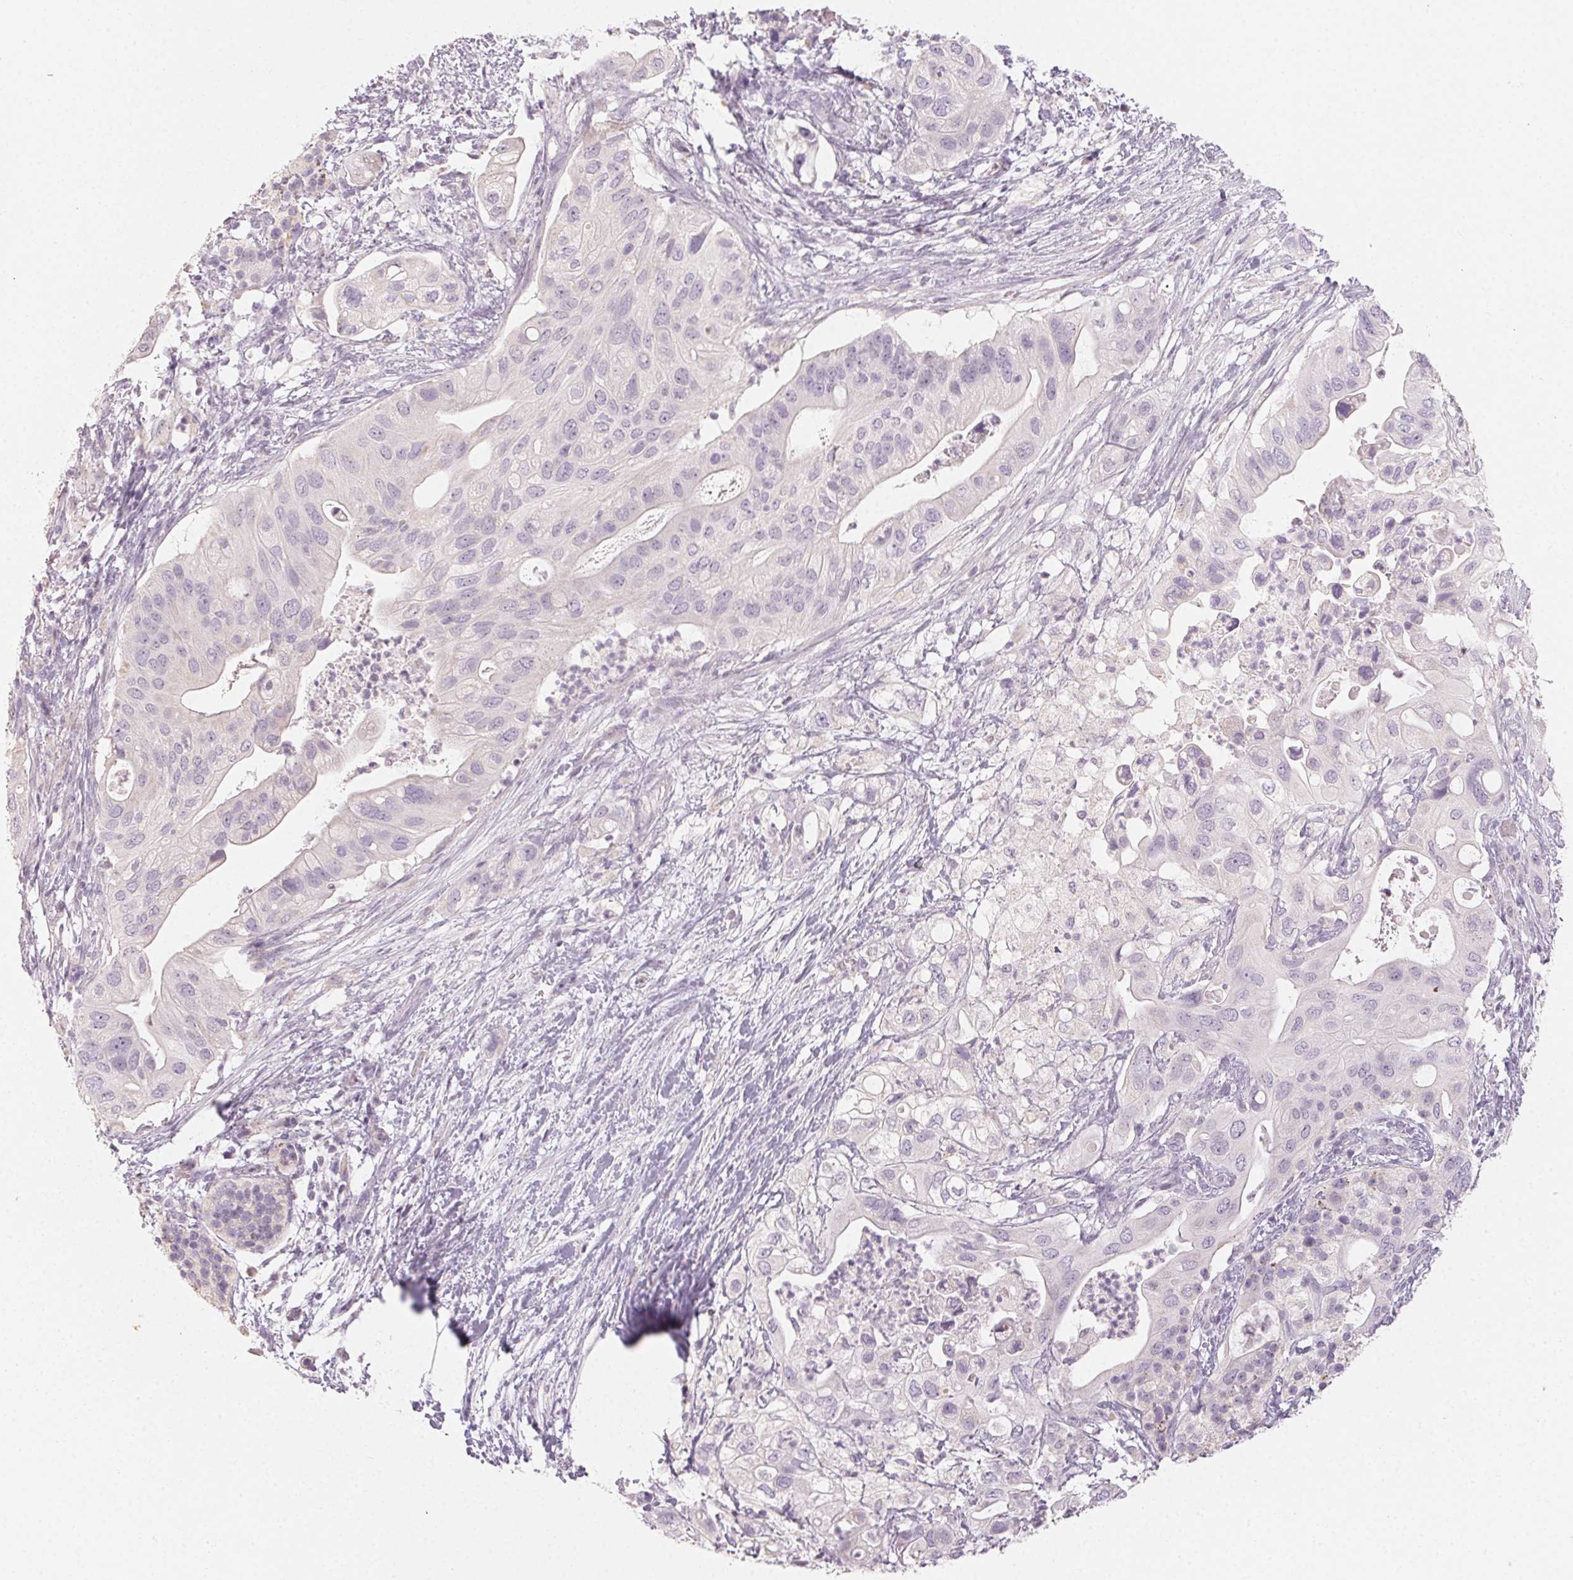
{"staining": {"intensity": "negative", "quantity": "none", "location": "none"}, "tissue": "pancreatic cancer", "cell_type": "Tumor cells", "image_type": "cancer", "snomed": [{"axis": "morphology", "description": "Adenocarcinoma, NOS"}, {"axis": "topography", "description": "Pancreas"}], "caption": "This image is of pancreatic adenocarcinoma stained with immunohistochemistry (IHC) to label a protein in brown with the nuclei are counter-stained blue. There is no expression in tumor cells.", "gene": "LVRN", "patient": {"sex": "female", "age": 72}}